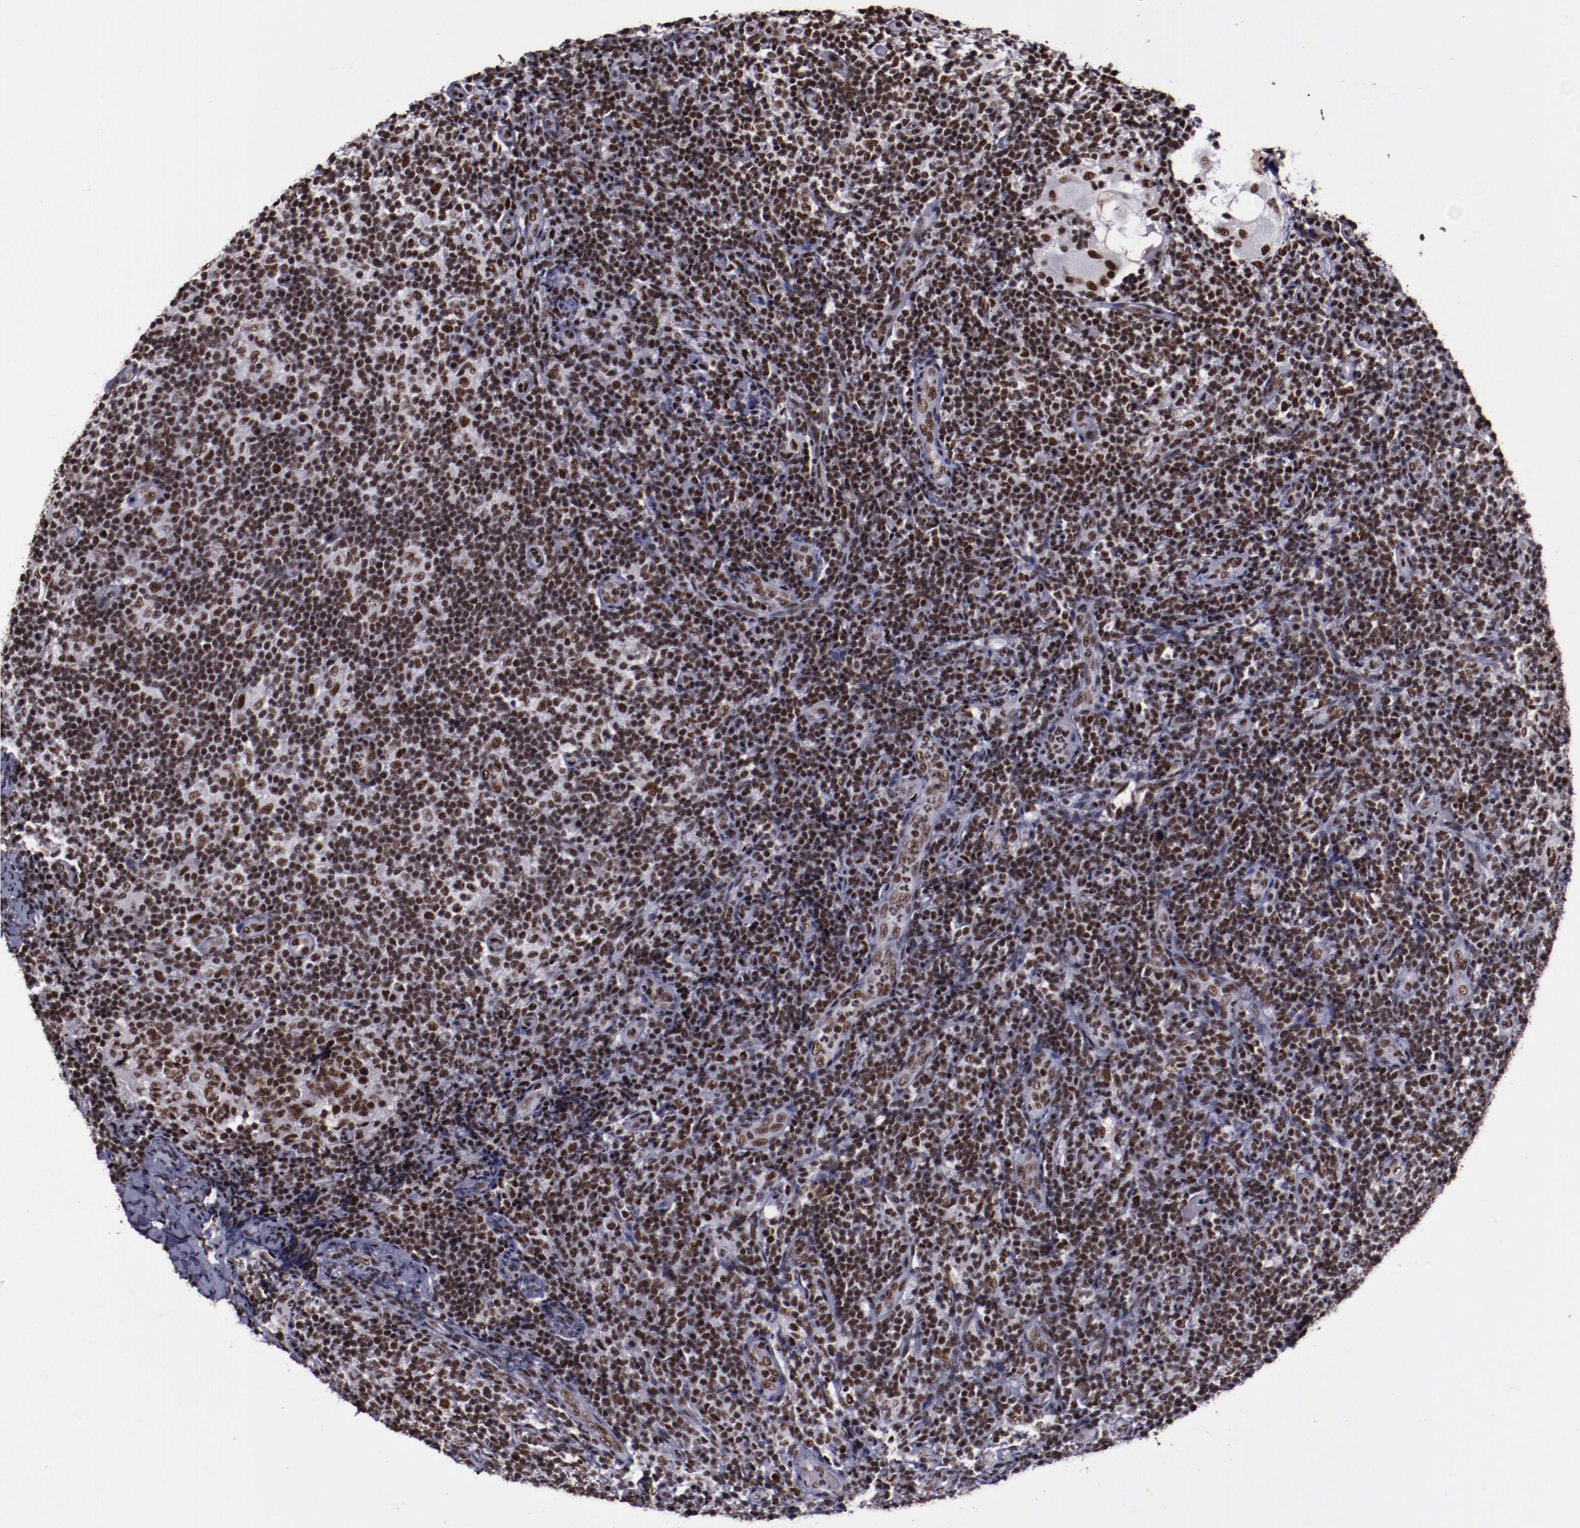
{"staining": {"intensity": "moderate", "quantity": ">75%", "location": "nuclear"}, "tissue": "lymph node", "cell_type": "Germinal center cells", "image_type": "normal", "snomed": [{"axis": "morphology", "description": "Normal tissue, NOS"}, {"axis": "morphology", "description": "Inflammation, NOS"}, {"axis": "topography", "description": "Lymph node"}], "caption": "Lymph node stained with DAB immunohistochemistry demonstrates medium levels of moderate nuclear staining in approximately >75% of germinal center cells.", "gene": "ERH", "patient": {"sex": "male", "age": 46}}